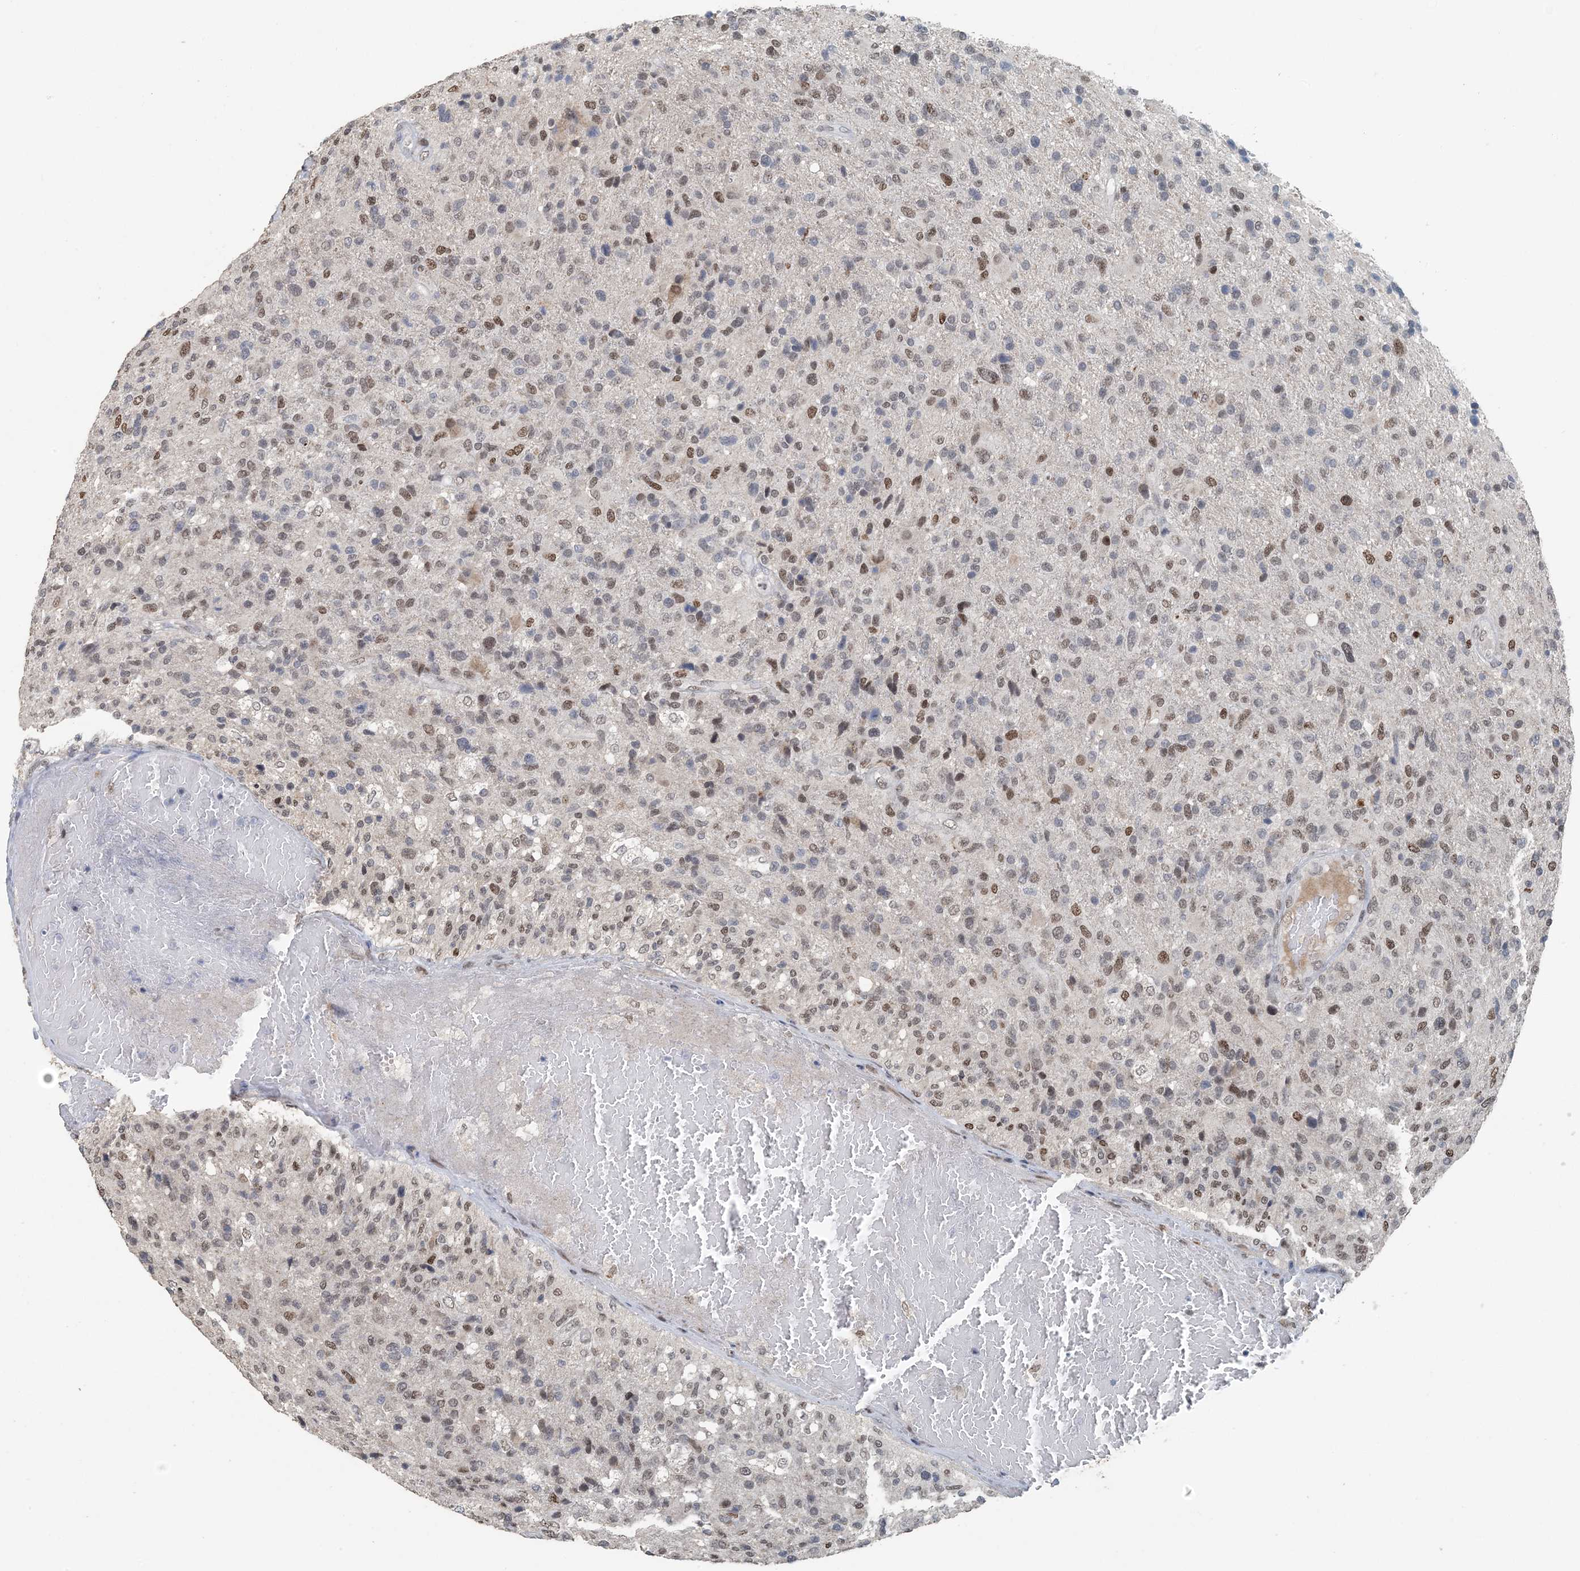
{"staining": {"intensity": "moderate", "quantity": "<25%", "location": "nuclear"}, "tissue": "glioma", "cell_type": "Tumor cells", "image_type": "cancer", "snomed": [{"axis": "morphology", "description": "Glioma, malignant, High grade"}, {"axis": "topography", "description": "Brain"}], "caption": "Tumor cells demonstrate moderate nuclear expression in about <25% of cells in malignant glioma (high-grade).", "gene": "MBD2", "patient": {"sex": "male", "age": 72}}